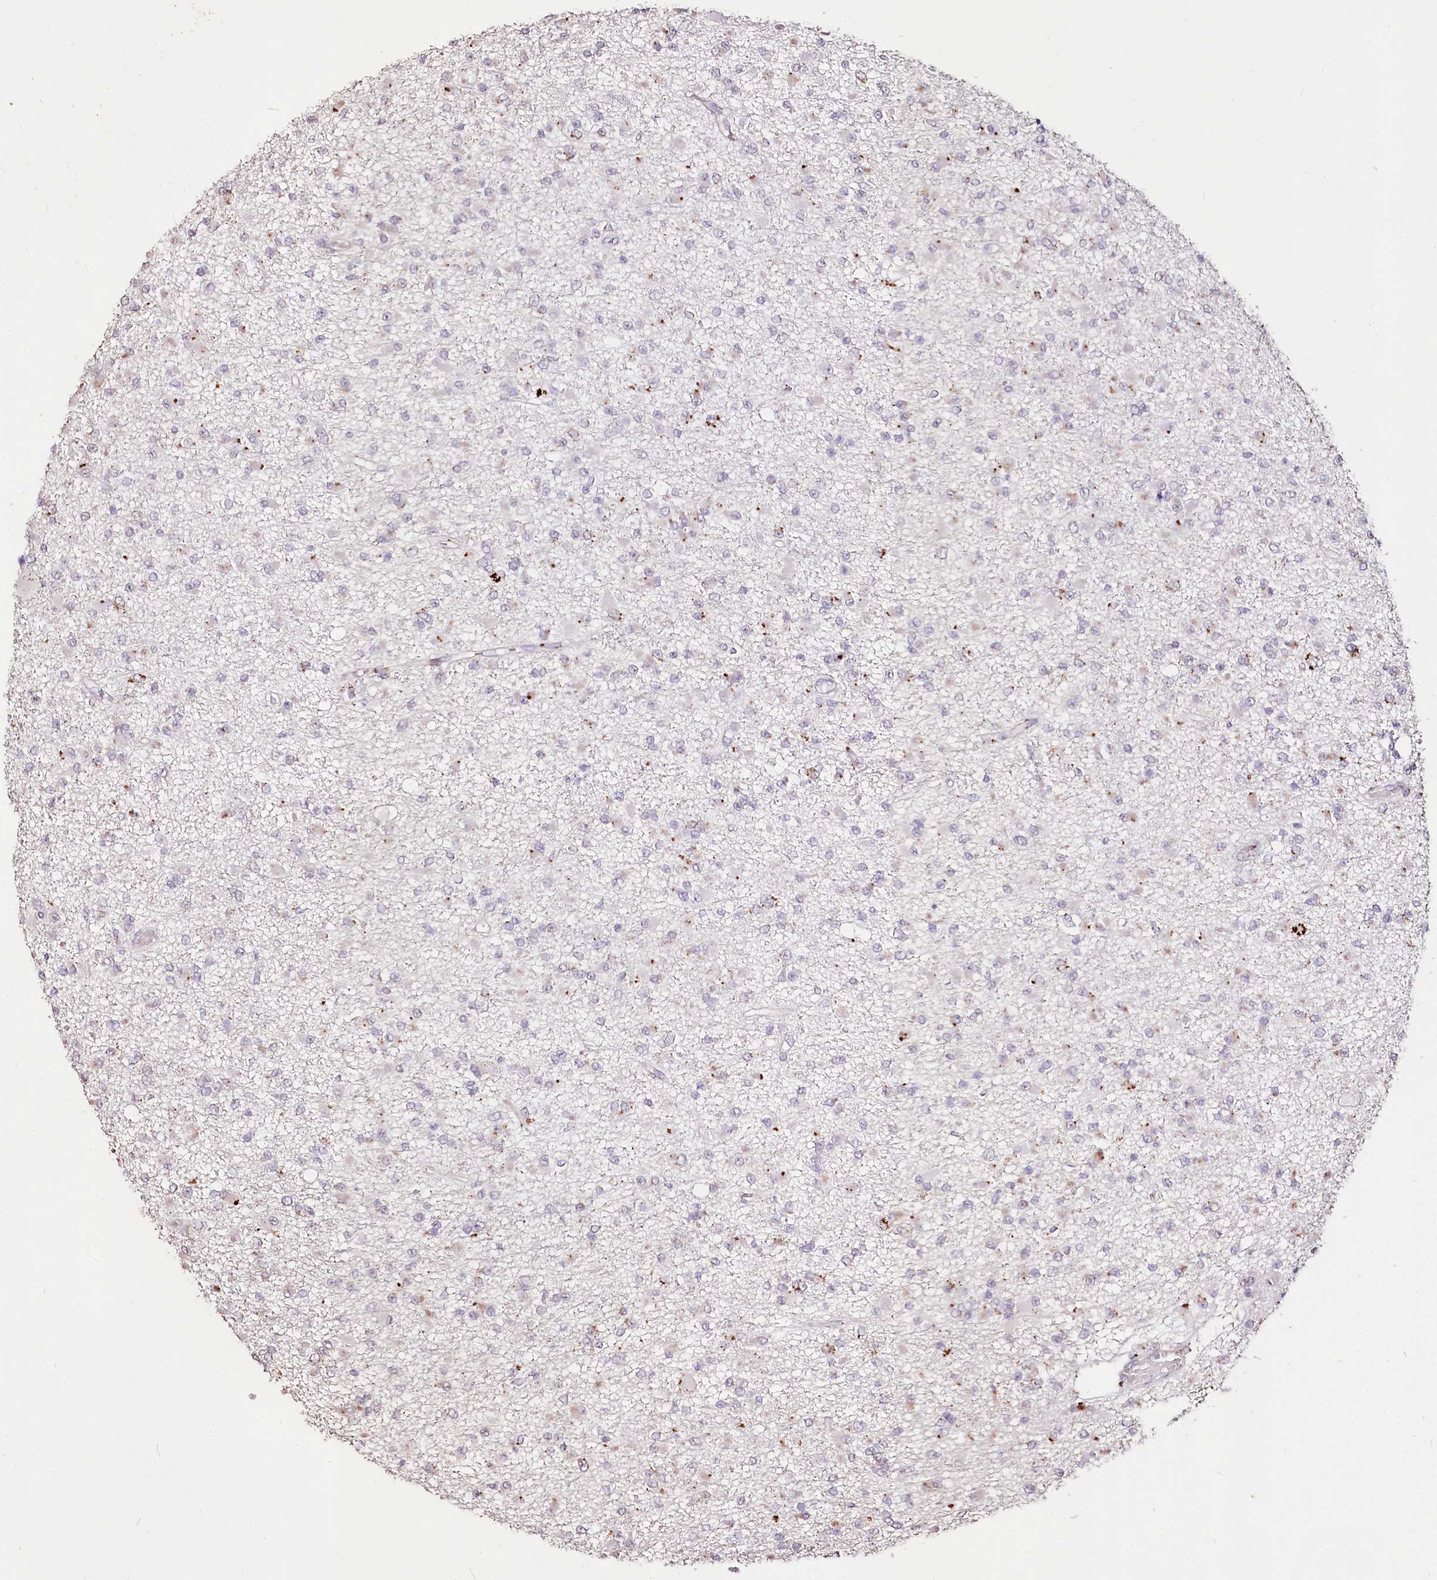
{"staining": {"intensity": "negative", "quantity": "none", "location": "none"}, "tissue": "glioma", "cell_type": "Tumor cells", "image_type": "cancer", "snomed": [{"axis": "morphology", "description": "Glioma, malignant, Low grade"}, {"axis": "topography", "description": "Brain"}], "caption": "IHC image of neoplastic tissue: malignant glioma (low-grade) stained with DAB demonstrates no significant protein expression in tumor cells.", "gene": "CARD19", "patient": {"sex": "female", "age": 22}}